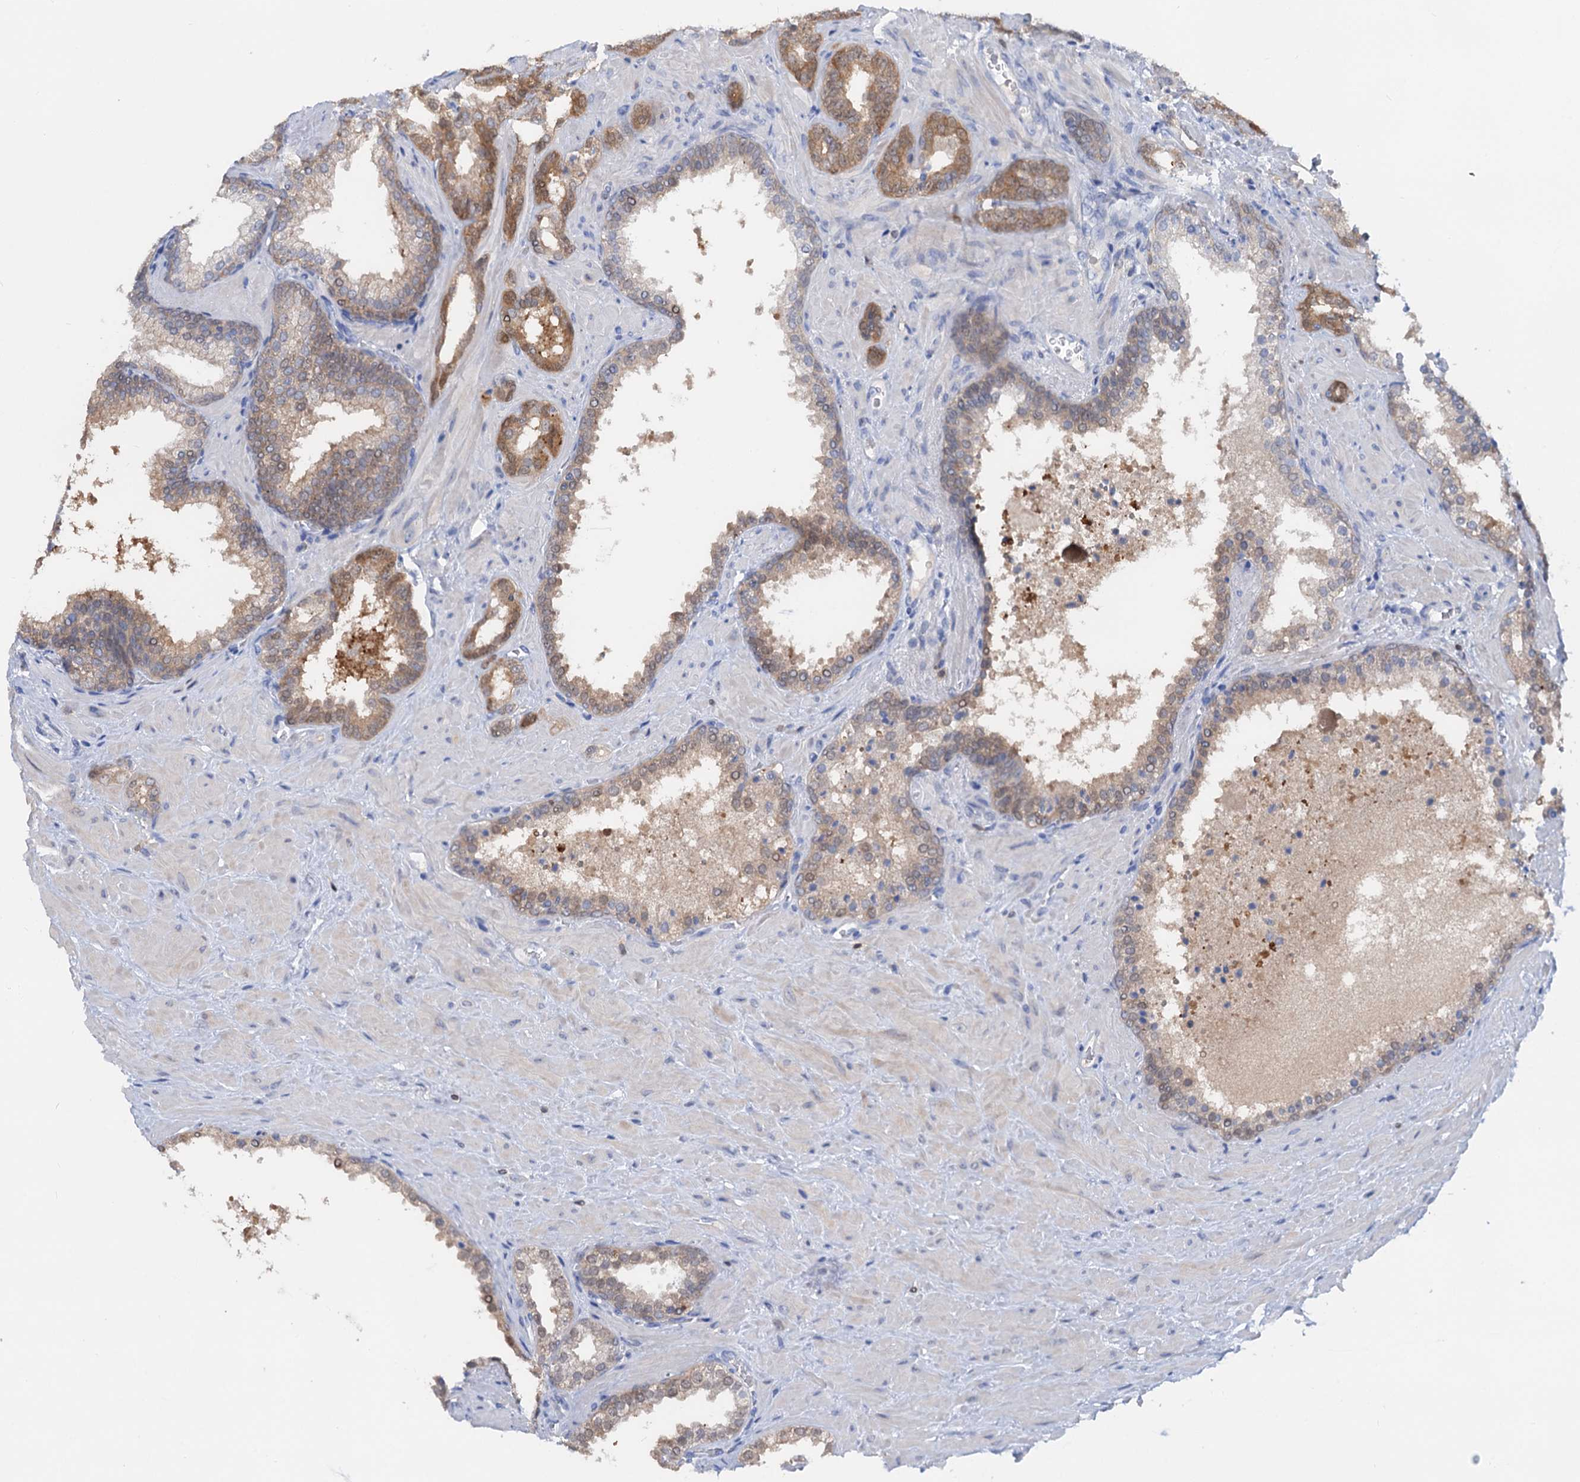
{"staining": {"intensity": "moderate", "quantity": "25%-75%", "location": "cytoplasmic/membranous"}, "tissue": "prostate cancer", "cell_type": "Tumor cells", "image_type": "cancer", "snomed": [{"axis": "morphology", "description": "Adenocarcinoma, High grade"}, {"axis": "topography", "description": "Prostate"}], "caption": "The immunohistochemical stain shows moderate cytoplasmic/membranous staining in tumor cells of prostate adenocarcinoma (high-grade) tissue. (DAB (3,3'-diaminobenzidine) IHC with brightfield microscopy, high magnification).", "gene": "FAH", "patient": {"sex": "male", "age": 64}}